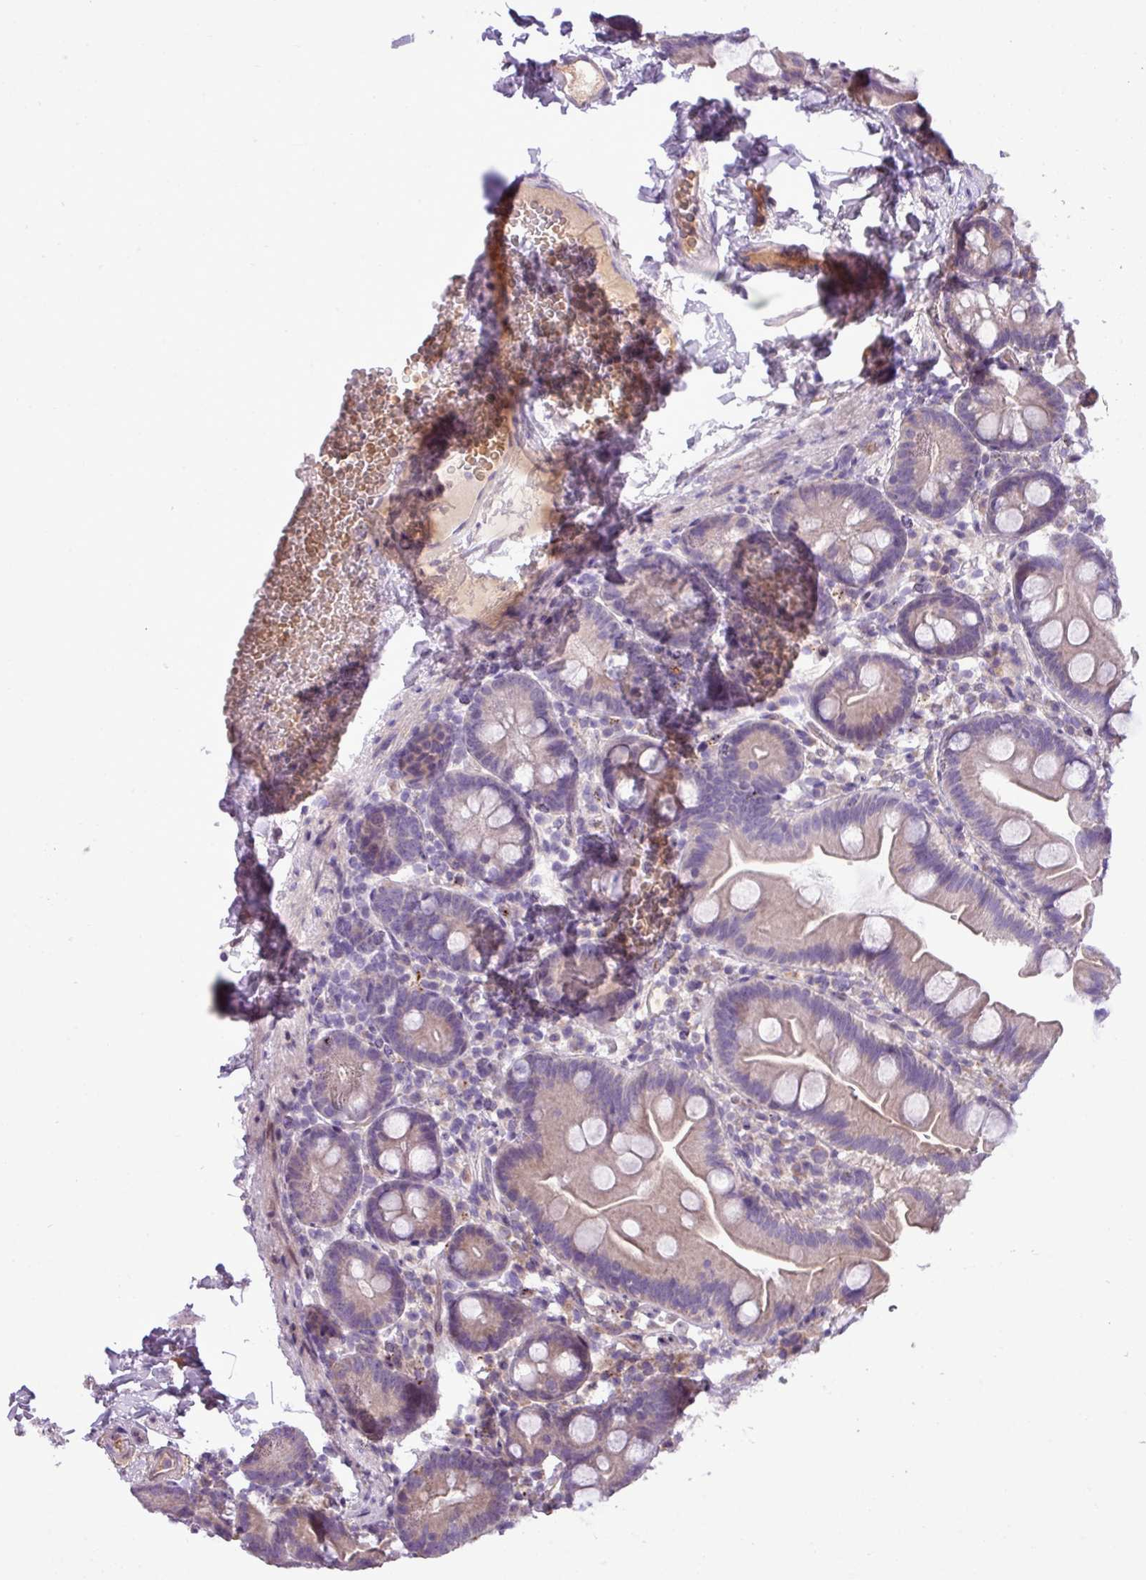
{"staining": {"intensity": "weak", "quantity": "25%-75%", "location": "cytoplasmic/membranous"}, "tissue": "small intestine", "cell_type": "Glandular cells", "image_type": "normal", "snomed": [{"axis": "morphology", "description": "Normal tissue, NOS"}, {"axis": "topography", "description": "Small intestine"}], "caption": "IHC staining of normal small intestine, which demonstrates low levels of weak cytoplasmic/membranous expression in approximately 25%-75% of glandular cells indicating weak cytoplasmic/membranous protein positivity. The staining was performed using DAB (3,3'-diaminobenzidine) (brown) for protein detection and nuclei were counterstained in hematoxylin (blue).", "gene": "IL17A", "patient": {"sex": "female", "age": 68}}